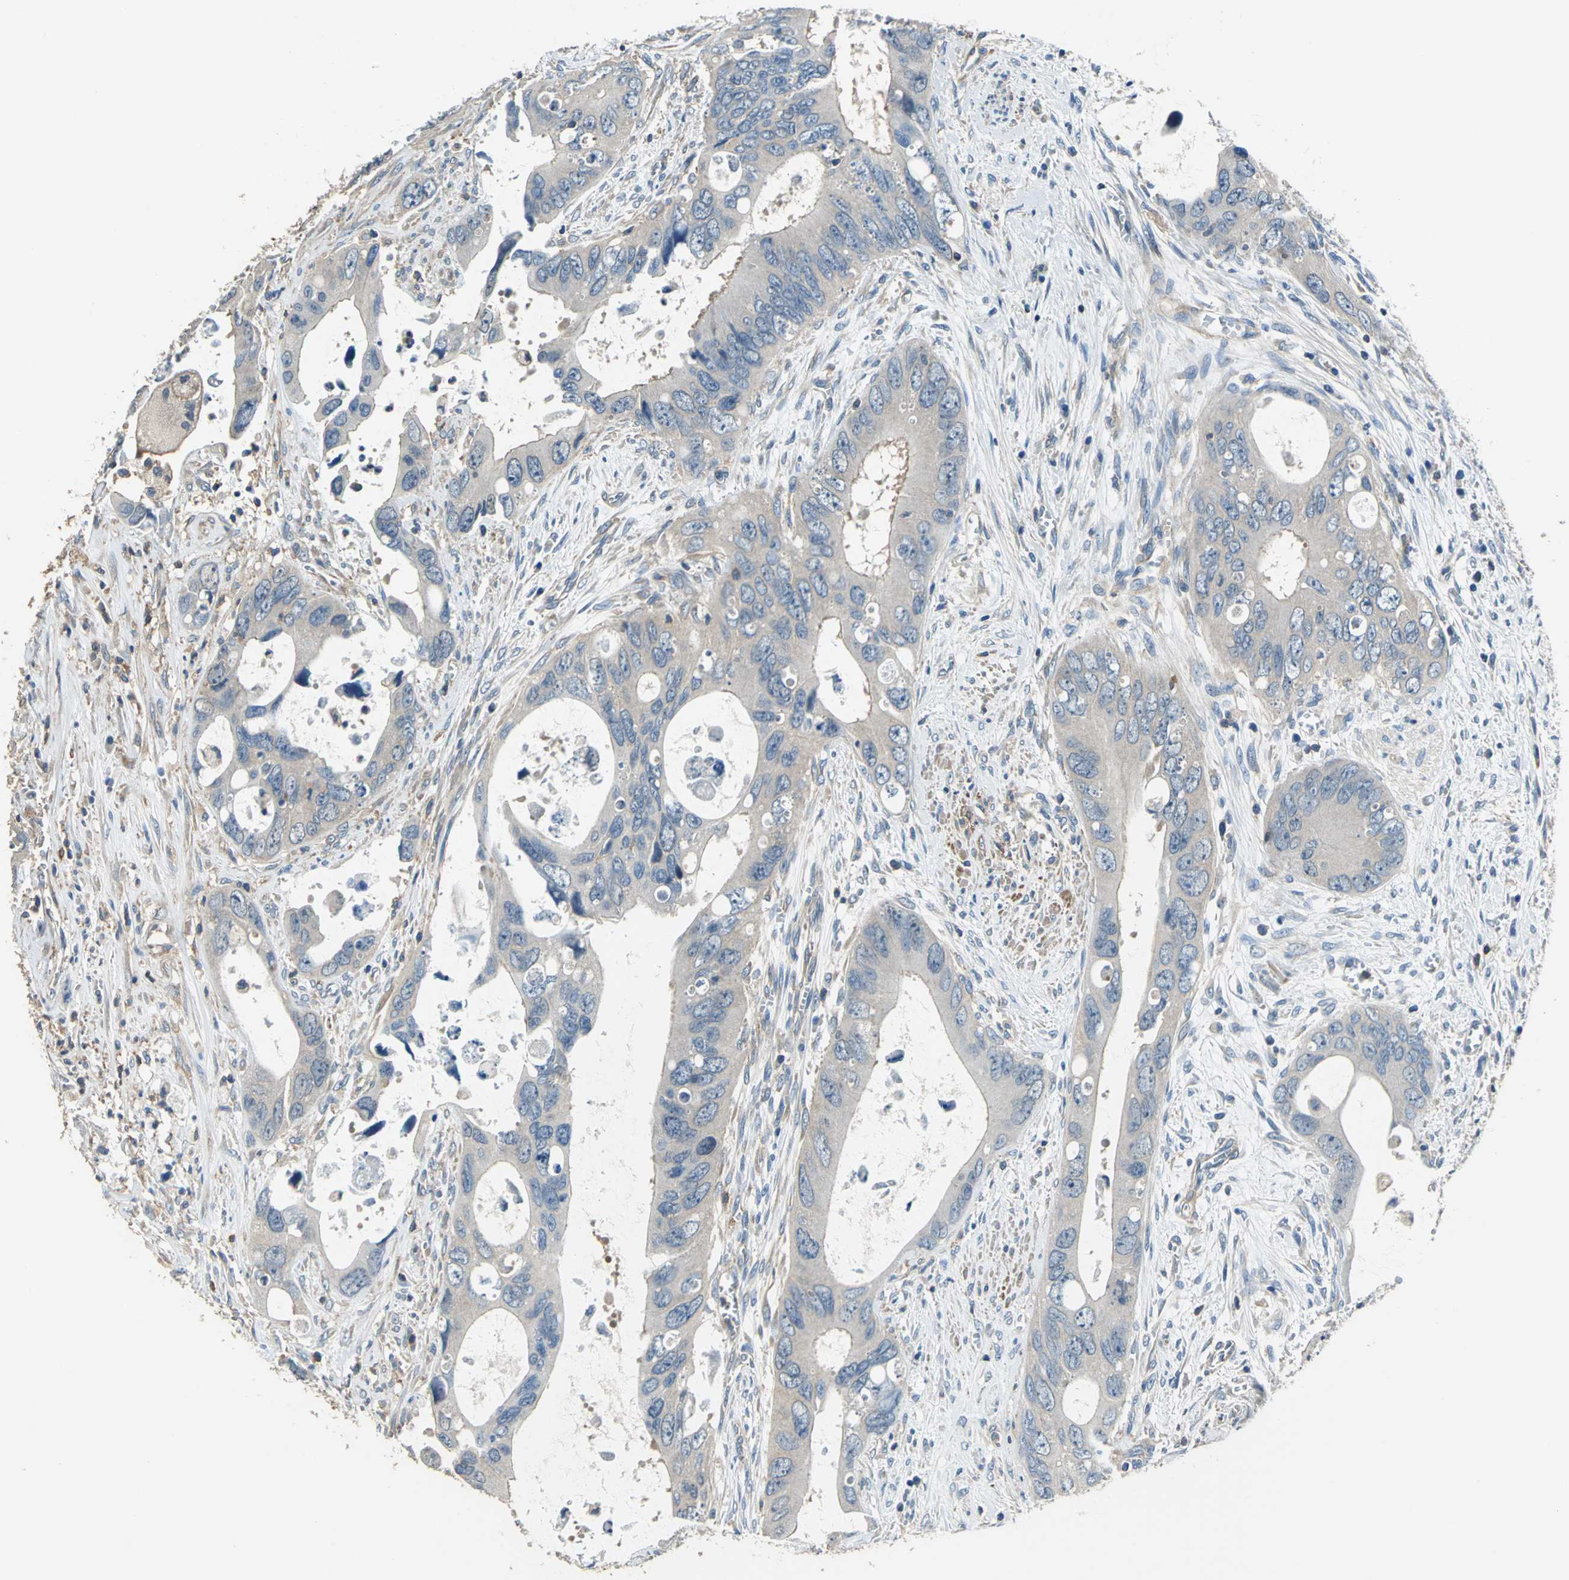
{"staining": {"intensity": "weak", "quantity": "25%-75%", "location": "cytoplasmic/membranous"}, "tissue": "colorectal cancer", "cell_type": "Tumor cells", "image_type": "cancer", "snomed": [{"axis": "morphology", "description": "Adenocarcinoma, NOS"}, {"axis": "topography", "description": "Rectum"}], "caption": "An IHC photomicrograph of tumor tissue is shown. Protein staining in brown shows weak cytoplasmic/membranous positivity in colorectal cancer (adenocarcinoma) within tumor cells.", "gene": "DDX3Y", "patient": {"sex": "male", "age": 70}}